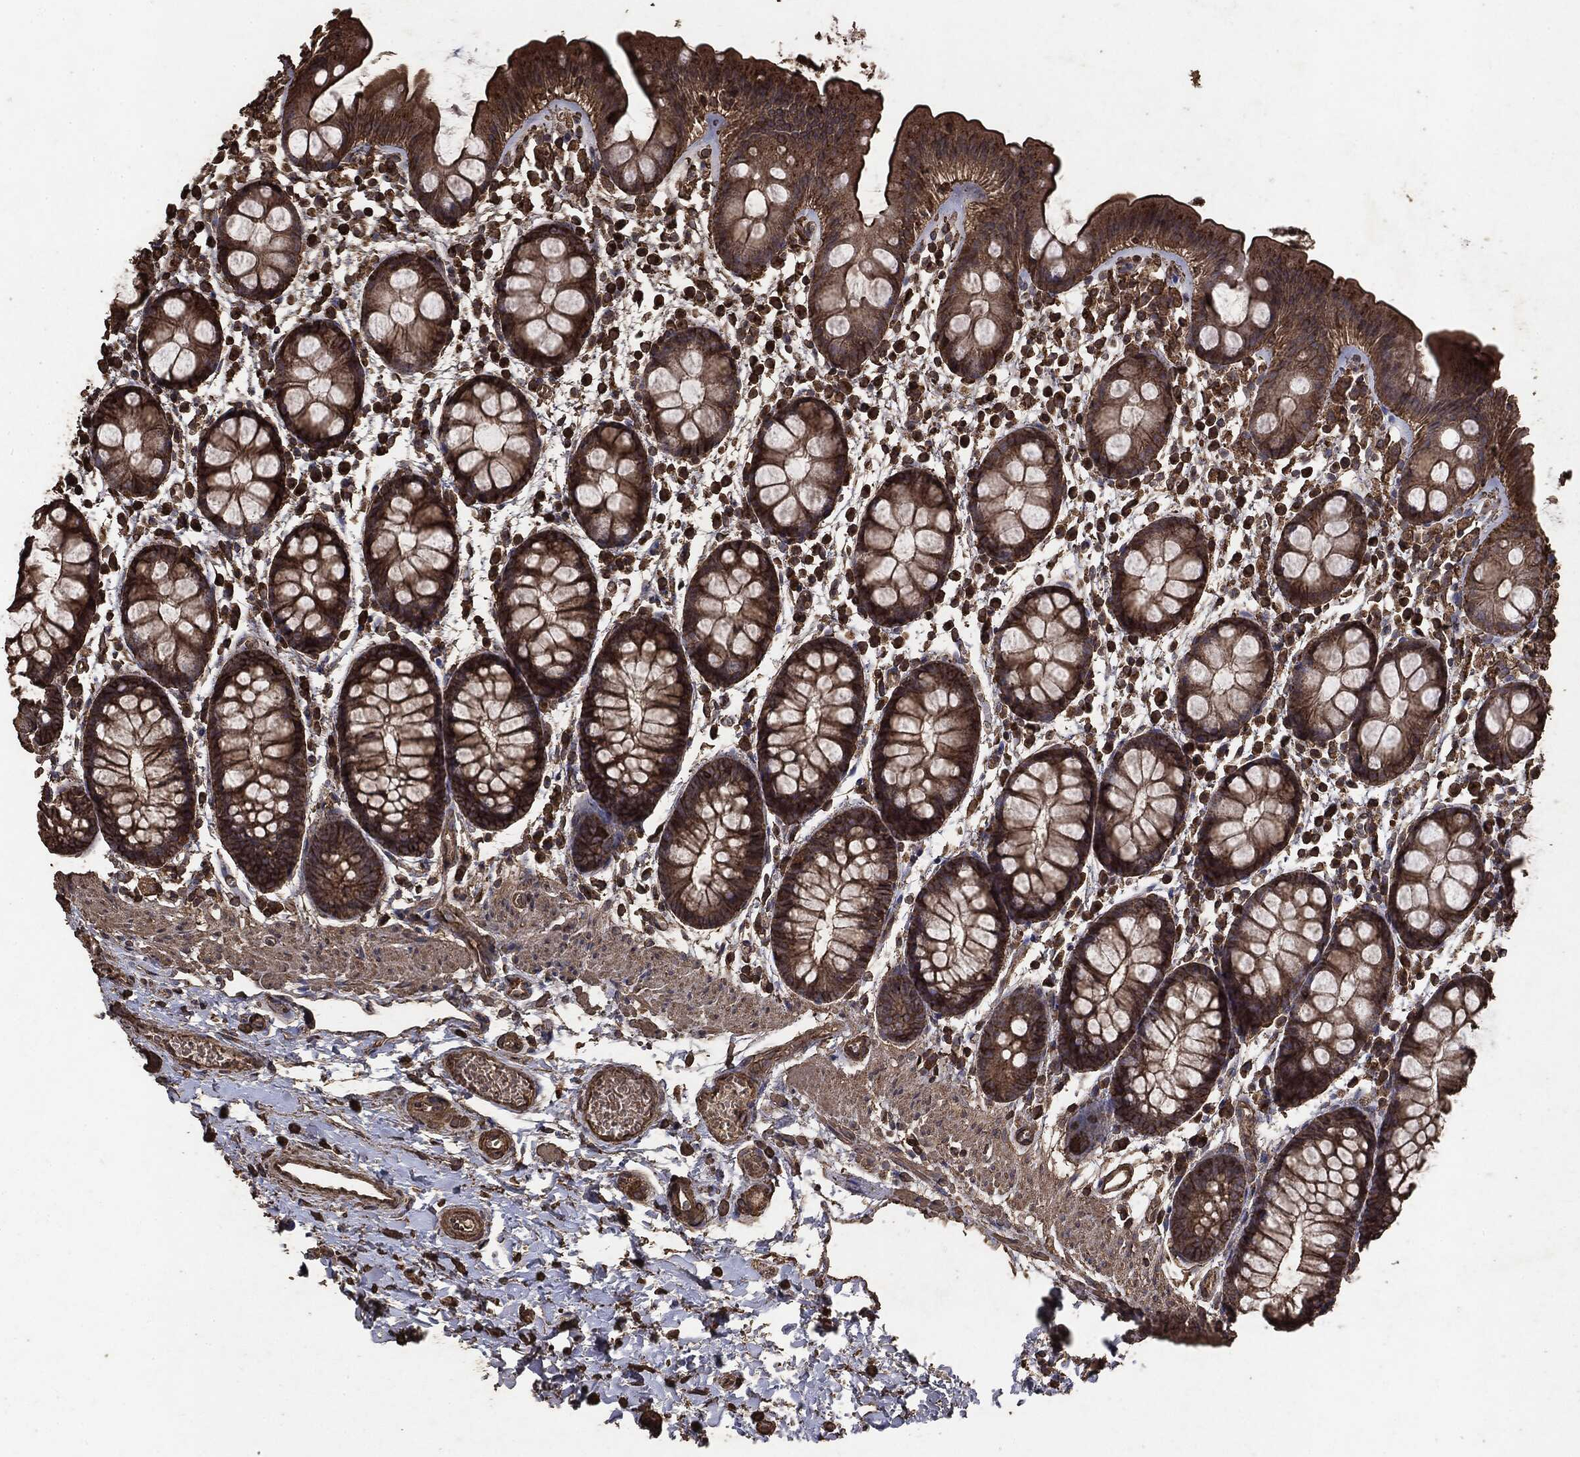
{"staining": {"intensity": "moderate", "quantity": ">75%", "location": "cytoplasmic/membranous"}, "tissue": "rectum", "cell_type": "Glandular cells", "image_type": "normal", "snomed": [{"axis": "morphology", "description": "Normal tissue, NOS"}, {"axis": "topography", "description": "Rectum"}], "caption": "Glandular cells exhibit medium levels of moderate cytoplasmic/membranous staining in approximately >75% of cells in normal rectum. The protein is shown in brown color, while the nuclei are stained blue.", "gene": "MTOR", "patient": {"sex": "male", "age": 57}}